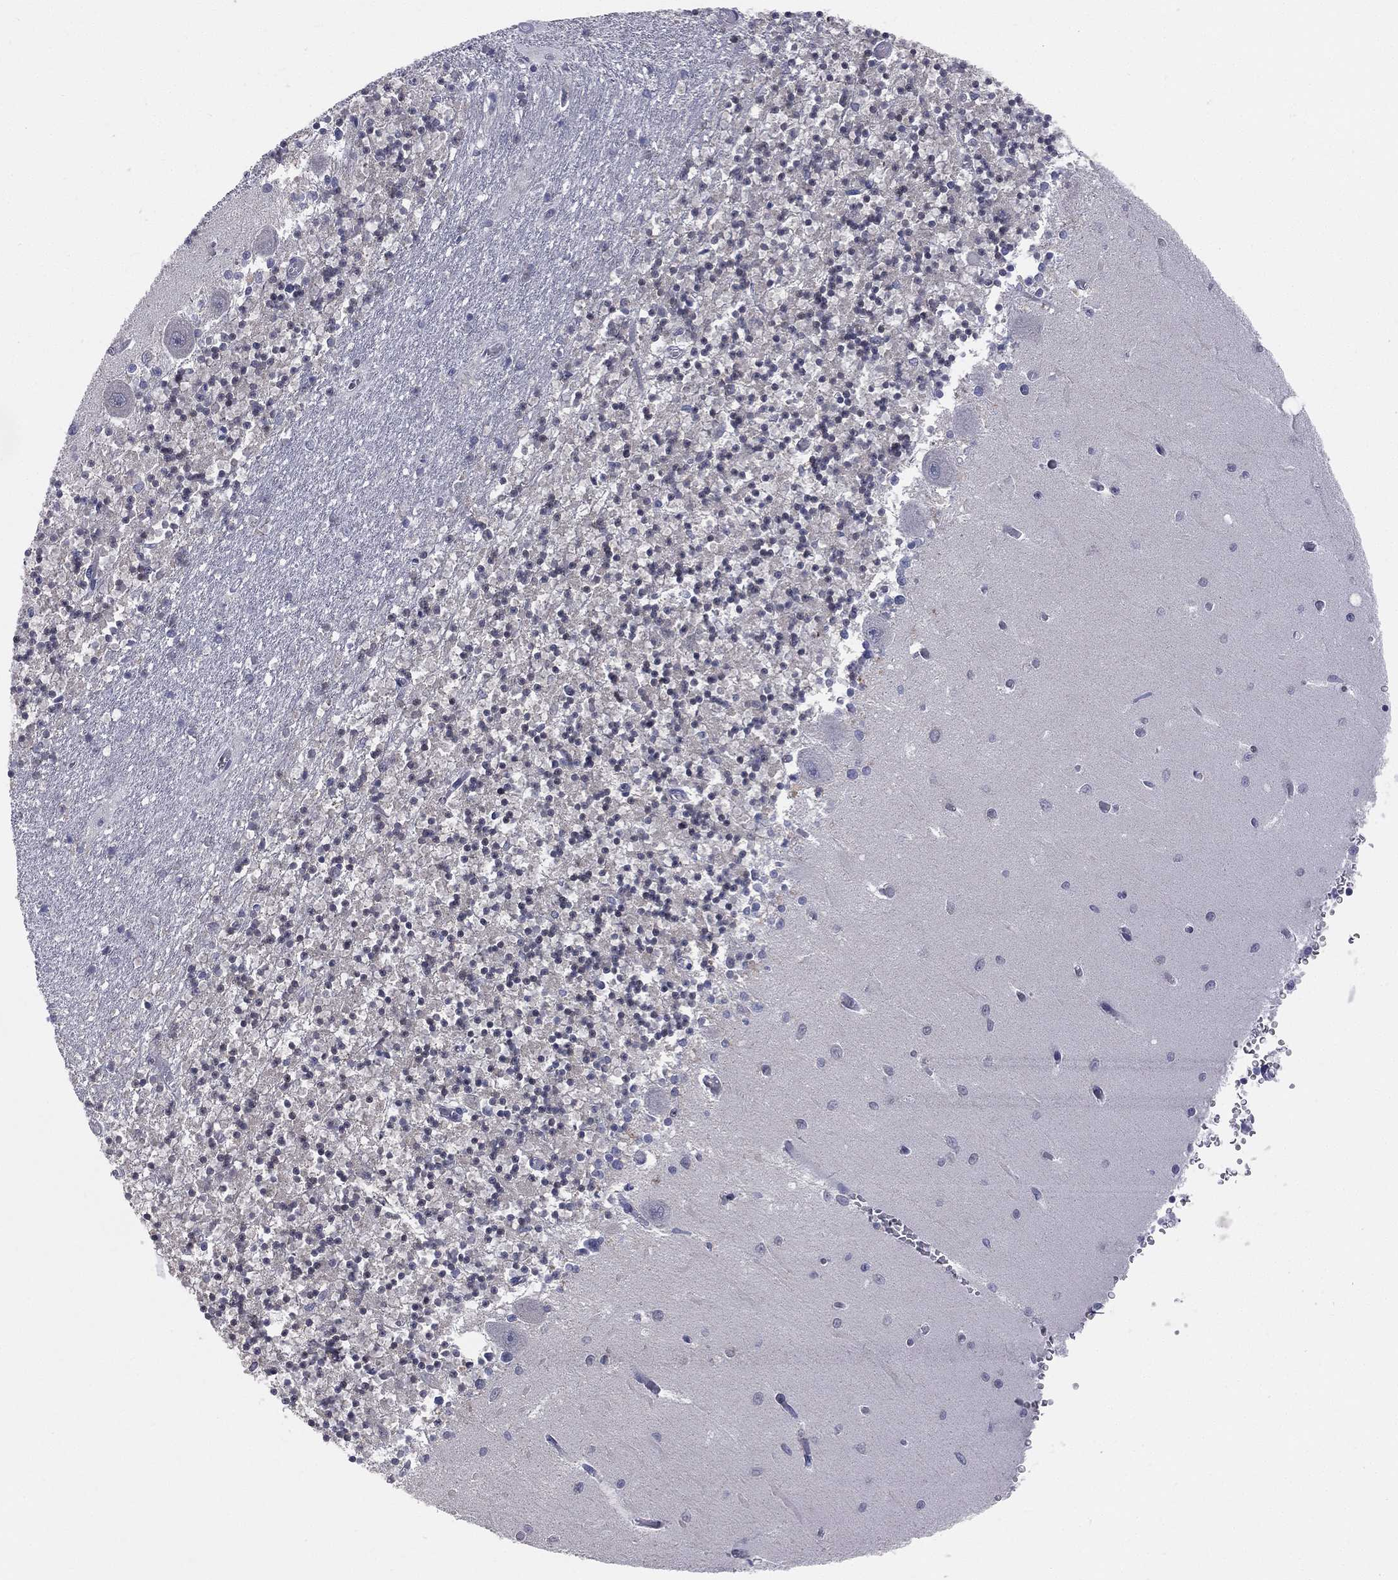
{"staining": {"intensity": "negative", "quantity": "none", "location": "none"}, "tissue": "cerebellum", "cell_type": "Cells in granular layer", "image_type": "normal", "snomed": [{"axis": "morphology", "description": "Normal tissue, NOS"}, {"axis": "topography", "description": "Cerebellum"}], "caption": "This is a image of immunohistochemistry (IHC) staining of benign cerebellum, which shows no positivity in cells in granular layer.", "gene": "DMKN", "patient": {"sex": "female", "age": 64}}